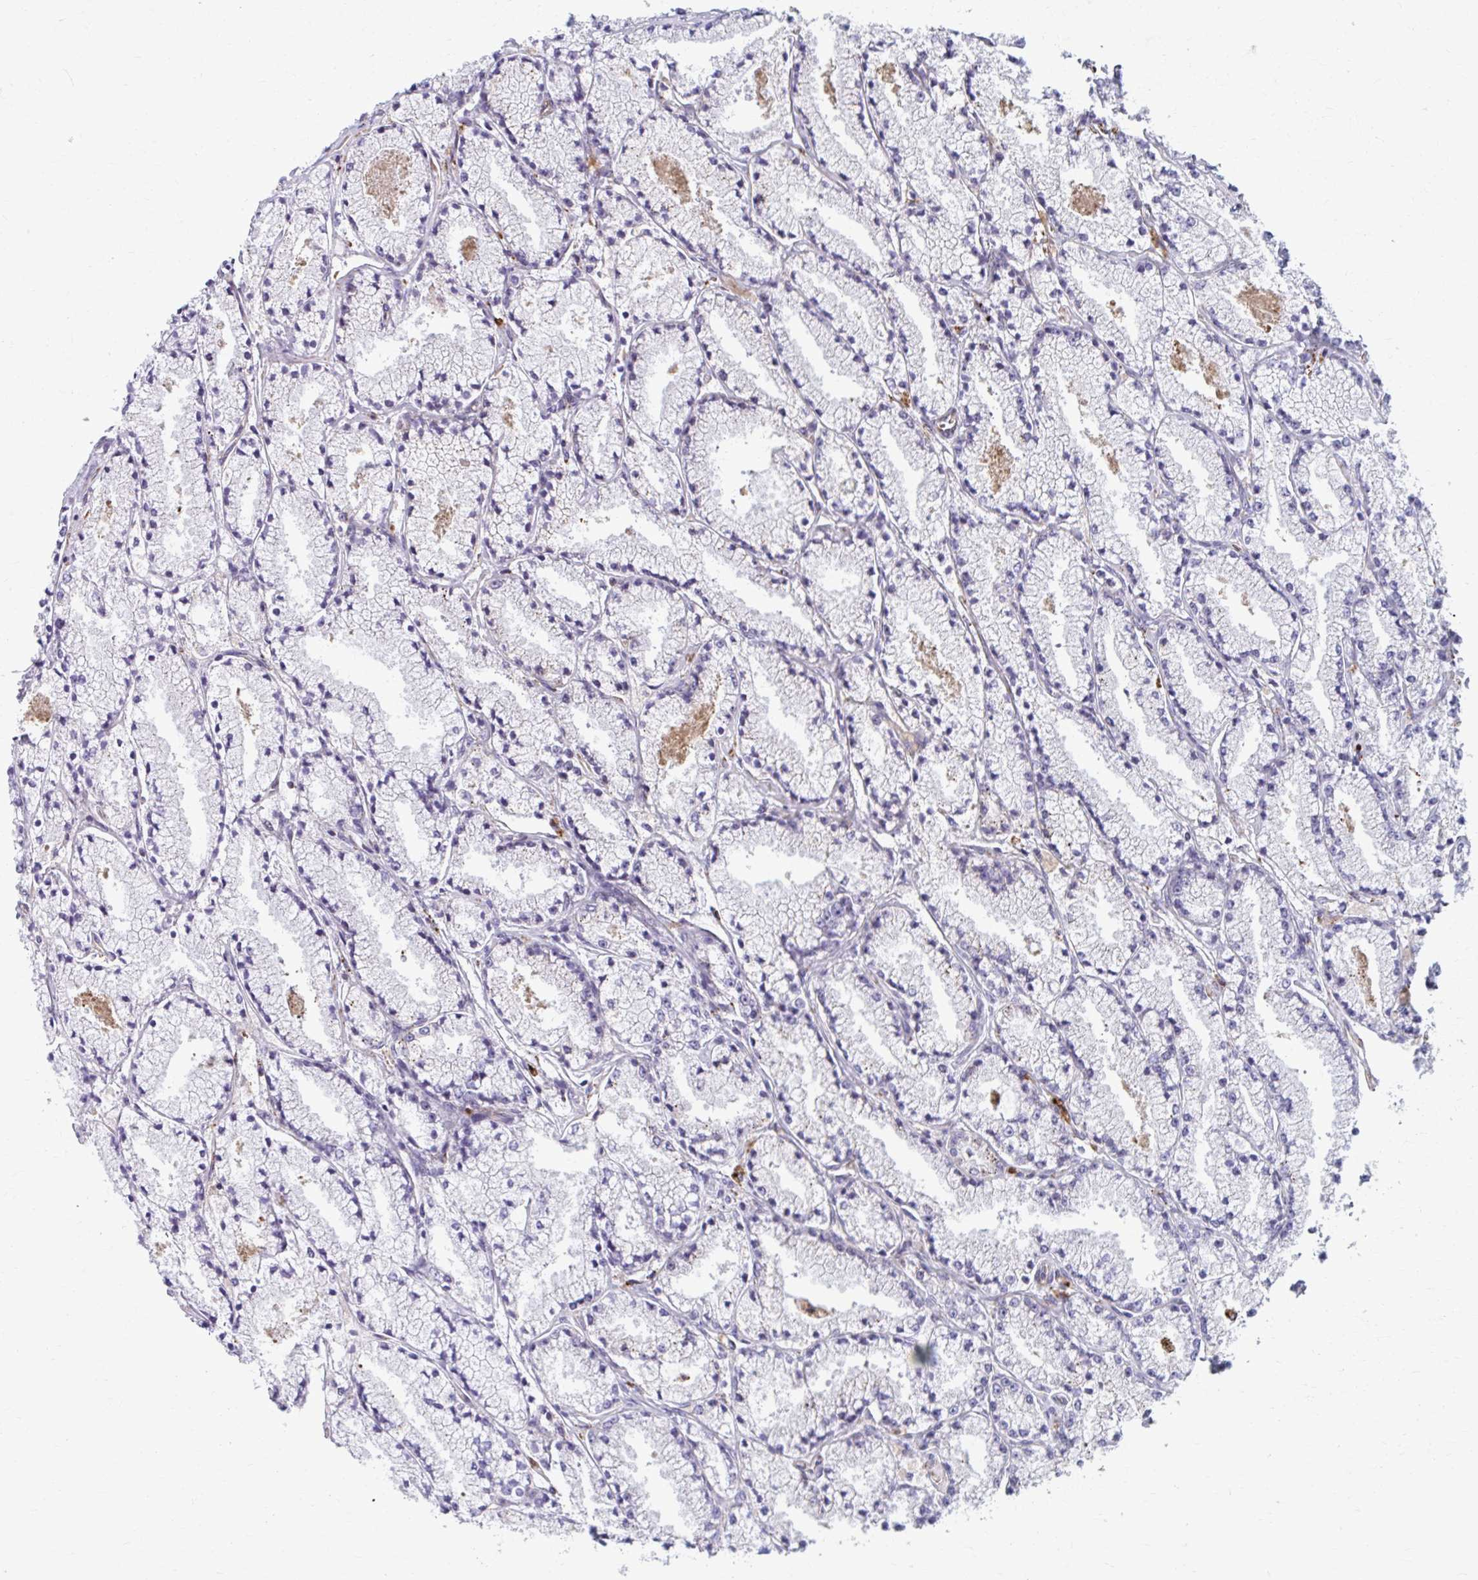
{"staining": {"intensity": "weak", "quantity": "<25%", "location": "cytoplasmic/membranous"}, "tissue": "prostate cancer", "cell_type": "Tumor cells", "image_type": "cancer", "snomed": [{"axis": "morphology", "description": "Adenocarcinoma, High grade"}, {"axis": "topography", "description": "Prostate"}], "caption": "Immunohistochemistry photomicrograph of human adenocarcinoma (high-grade) (prostate) stained for a protein (brown), which reveals no expression in tumor cells.", "gene": "LRRC4B", "patient": {"sex": "male", "age": 63}}